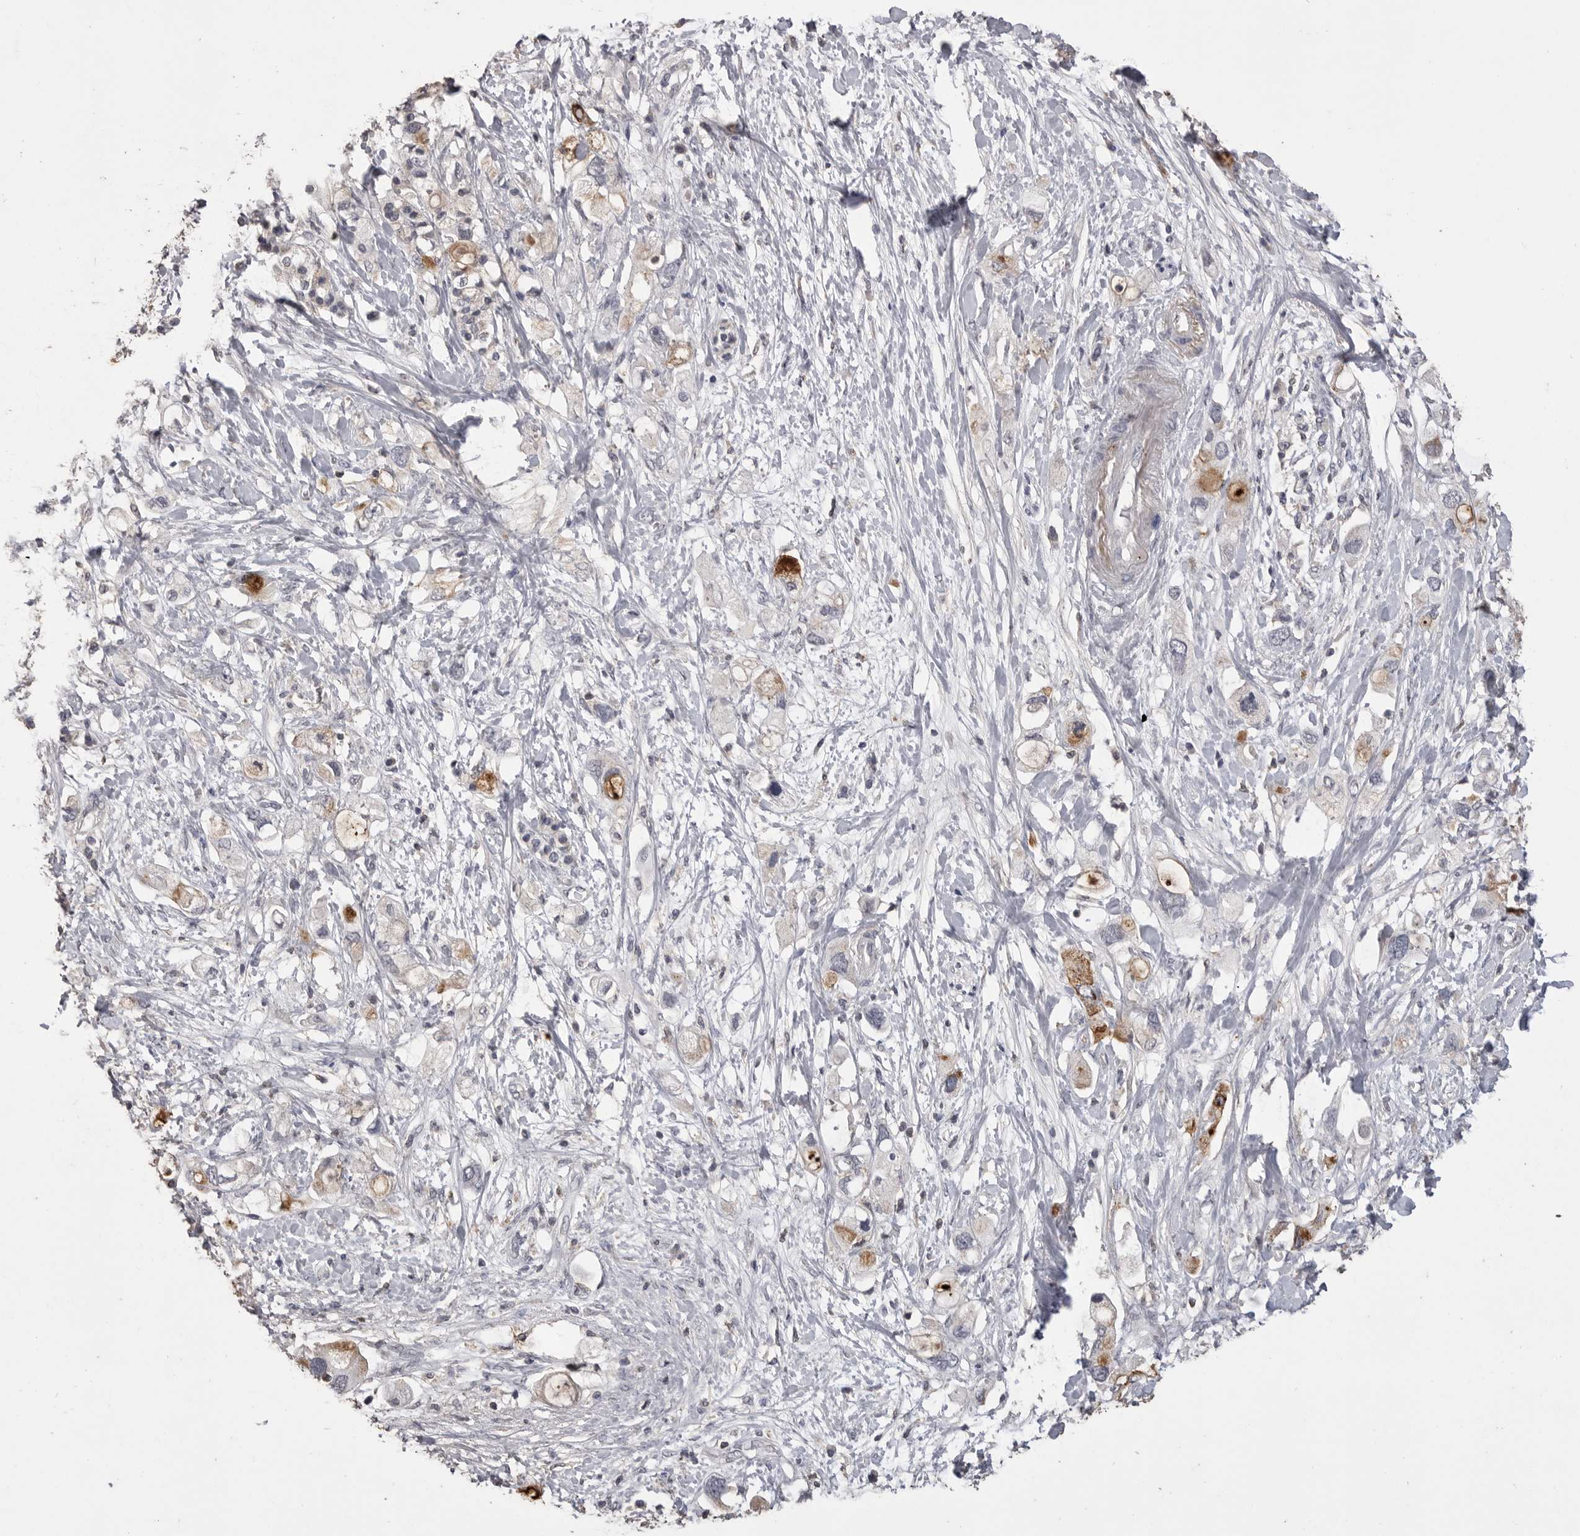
{"staining": {"intensity": "moderate", "quantity": "<25%", "location": "cytoplasmic/membranous"}, "tissue": "pancreatic cancer", "cell_type": "Tumor cells", "image_type": "cancer", "snomed": [{"axis": "morphology", "description": "Adenocarcinoma, NOS"}, {"axis": "topography", "description": "Pancreas"}], "caption": "DAB immunohistochemical staining of pancreatic cancer exhibits moderate cytoplasmic/membranous protein staining in about <25% of tumor cells. (DAB (3,3'-diaminobenzidine) = brown stain, brightfield microscopy at high magnification).", "gene": "MMP7", "patient": {"sex": "female", "age": 56}}